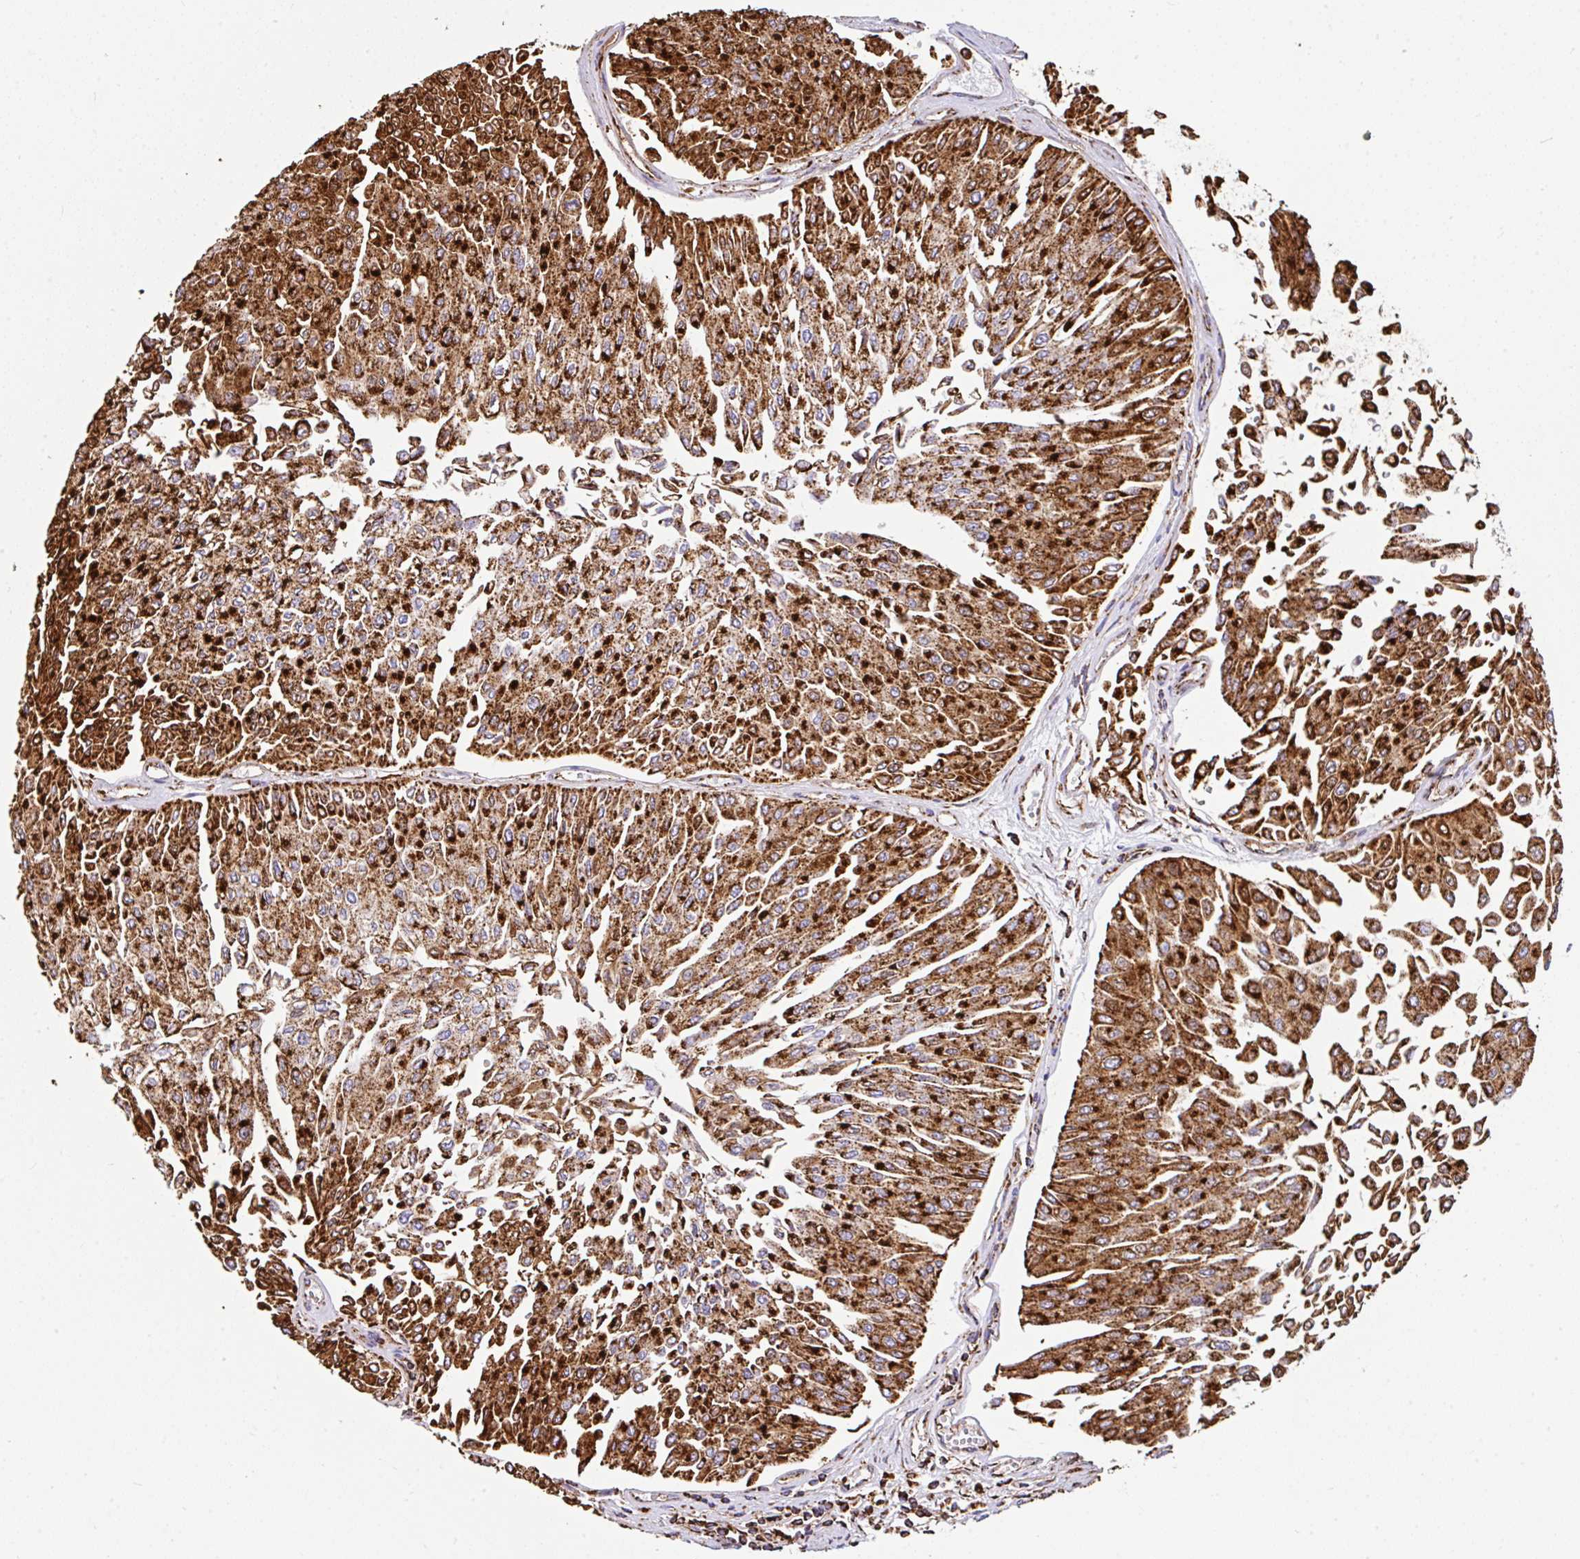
{"staining": {"intensity": "strong", "quantity": ">75%", "location": "cytoplasmic/membranous"}, "tissue": "urothelial cancer", "cell_type": "Tumor cells", "image_type": "cancer", "snomed": [{"axis": "morphology", "description": "Urothelial carcinoma, Low grade"}, {"axis": "topography", "description": "Urinary bladder"}], "caption": "Low-grade urothelial carcinoma stained for a protein shows strong cytoplasmic/membranous positivity in tumor cells. Nuclei are stained in blue.", "gene": "ANKRD33B", "patient": {"sex": "male", "age": 67}}